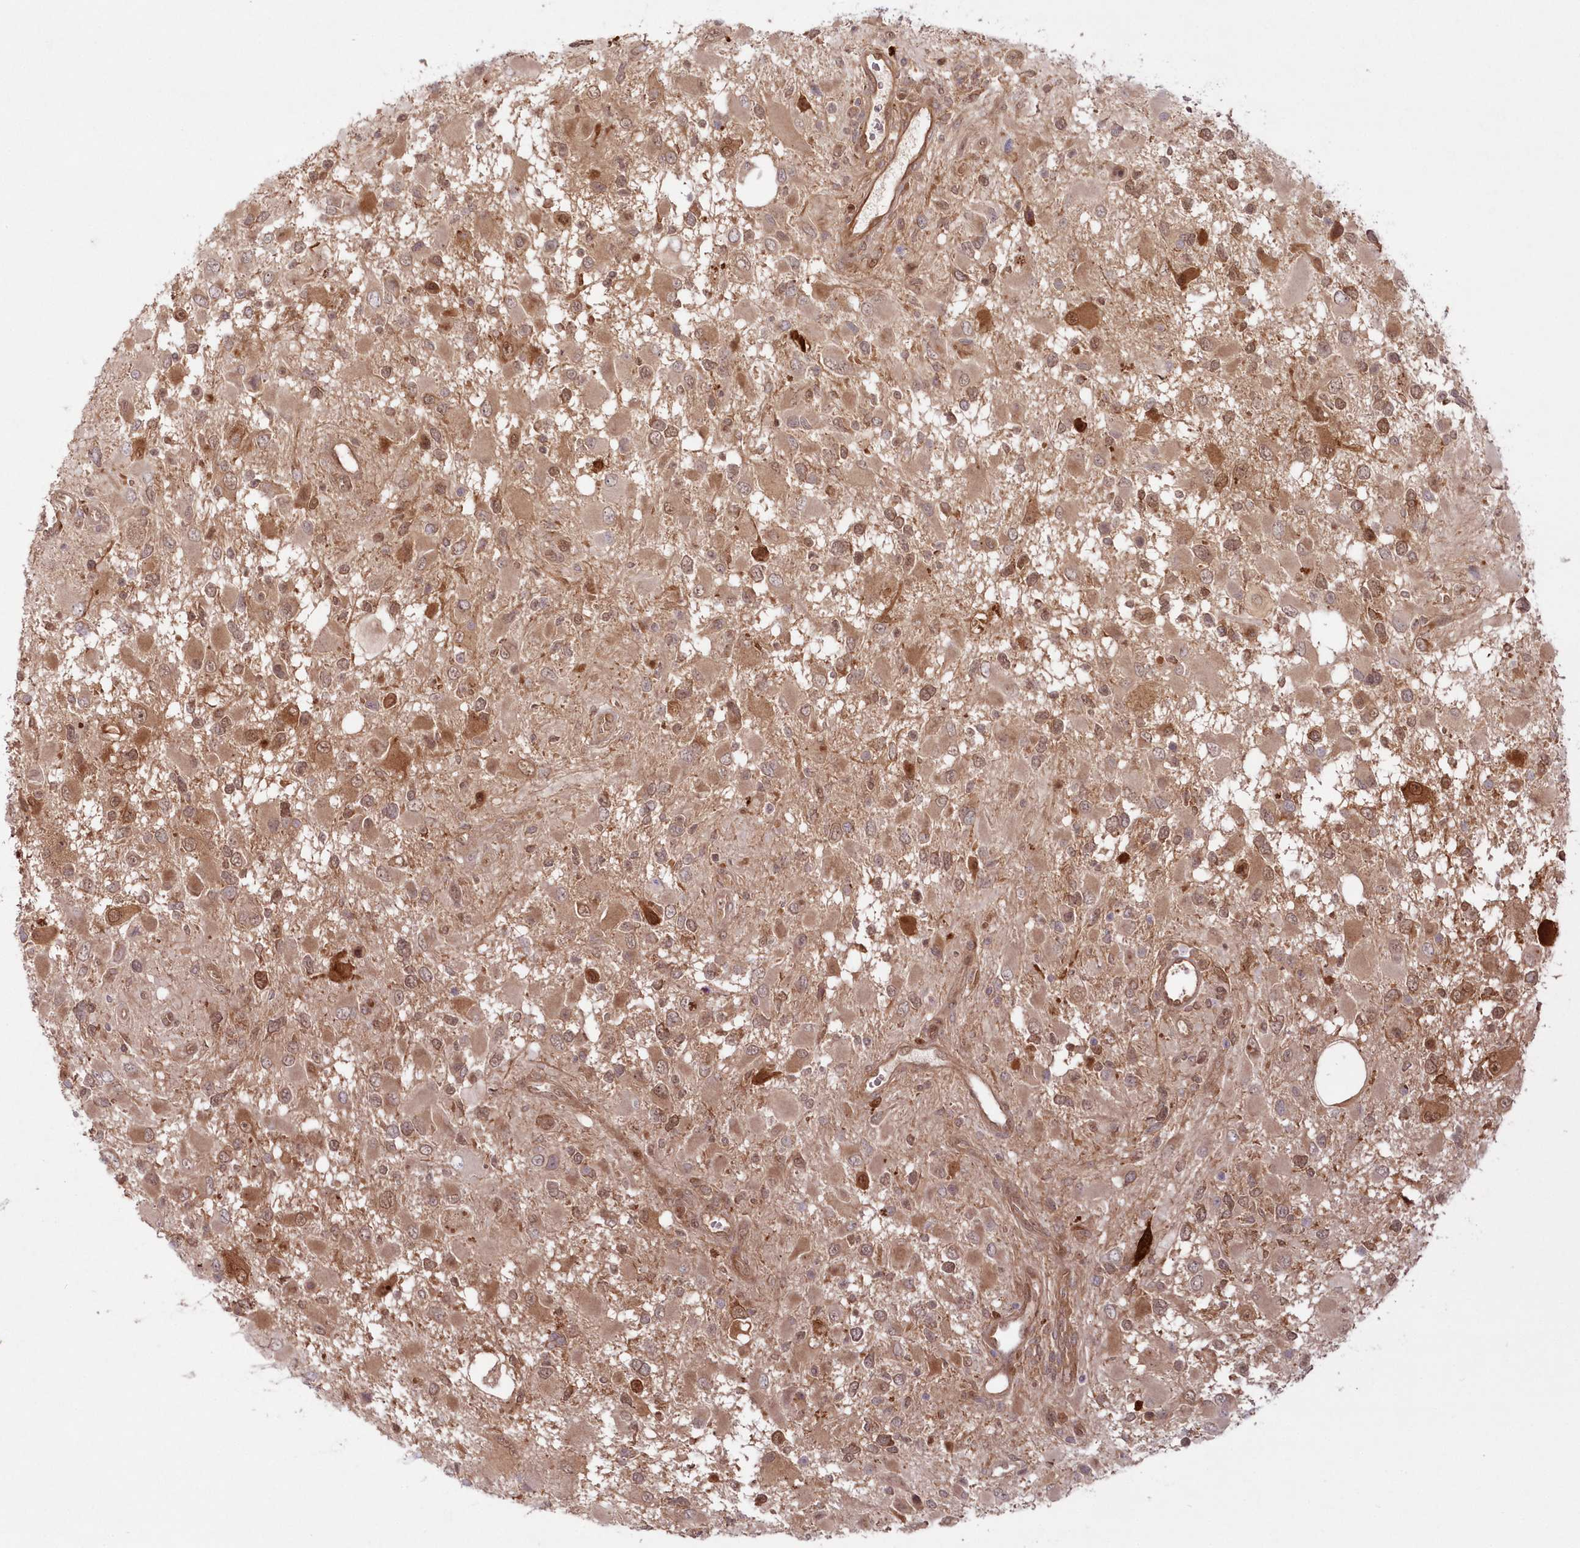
{"staining": {"intensity": "moderate", "quantity": "<25%", "location": "cytoplasmic/membranous,nuclear"}, "tissue": "glioma", "cell_type": "Tumor cells", "image_type": "cancer", "snomed": [{"axis": "morphology", "description": "Glioma, malignant, High grade"}, {"axis": "topography", "description": "Brain"}], "caption": "A brown stain highlights moderate cytoplasmic/membranous and nuclear staining of a protein in human glioma tumor cells.", "gene": "GBE1", "patient": {"sex": "male", "age": 53}}